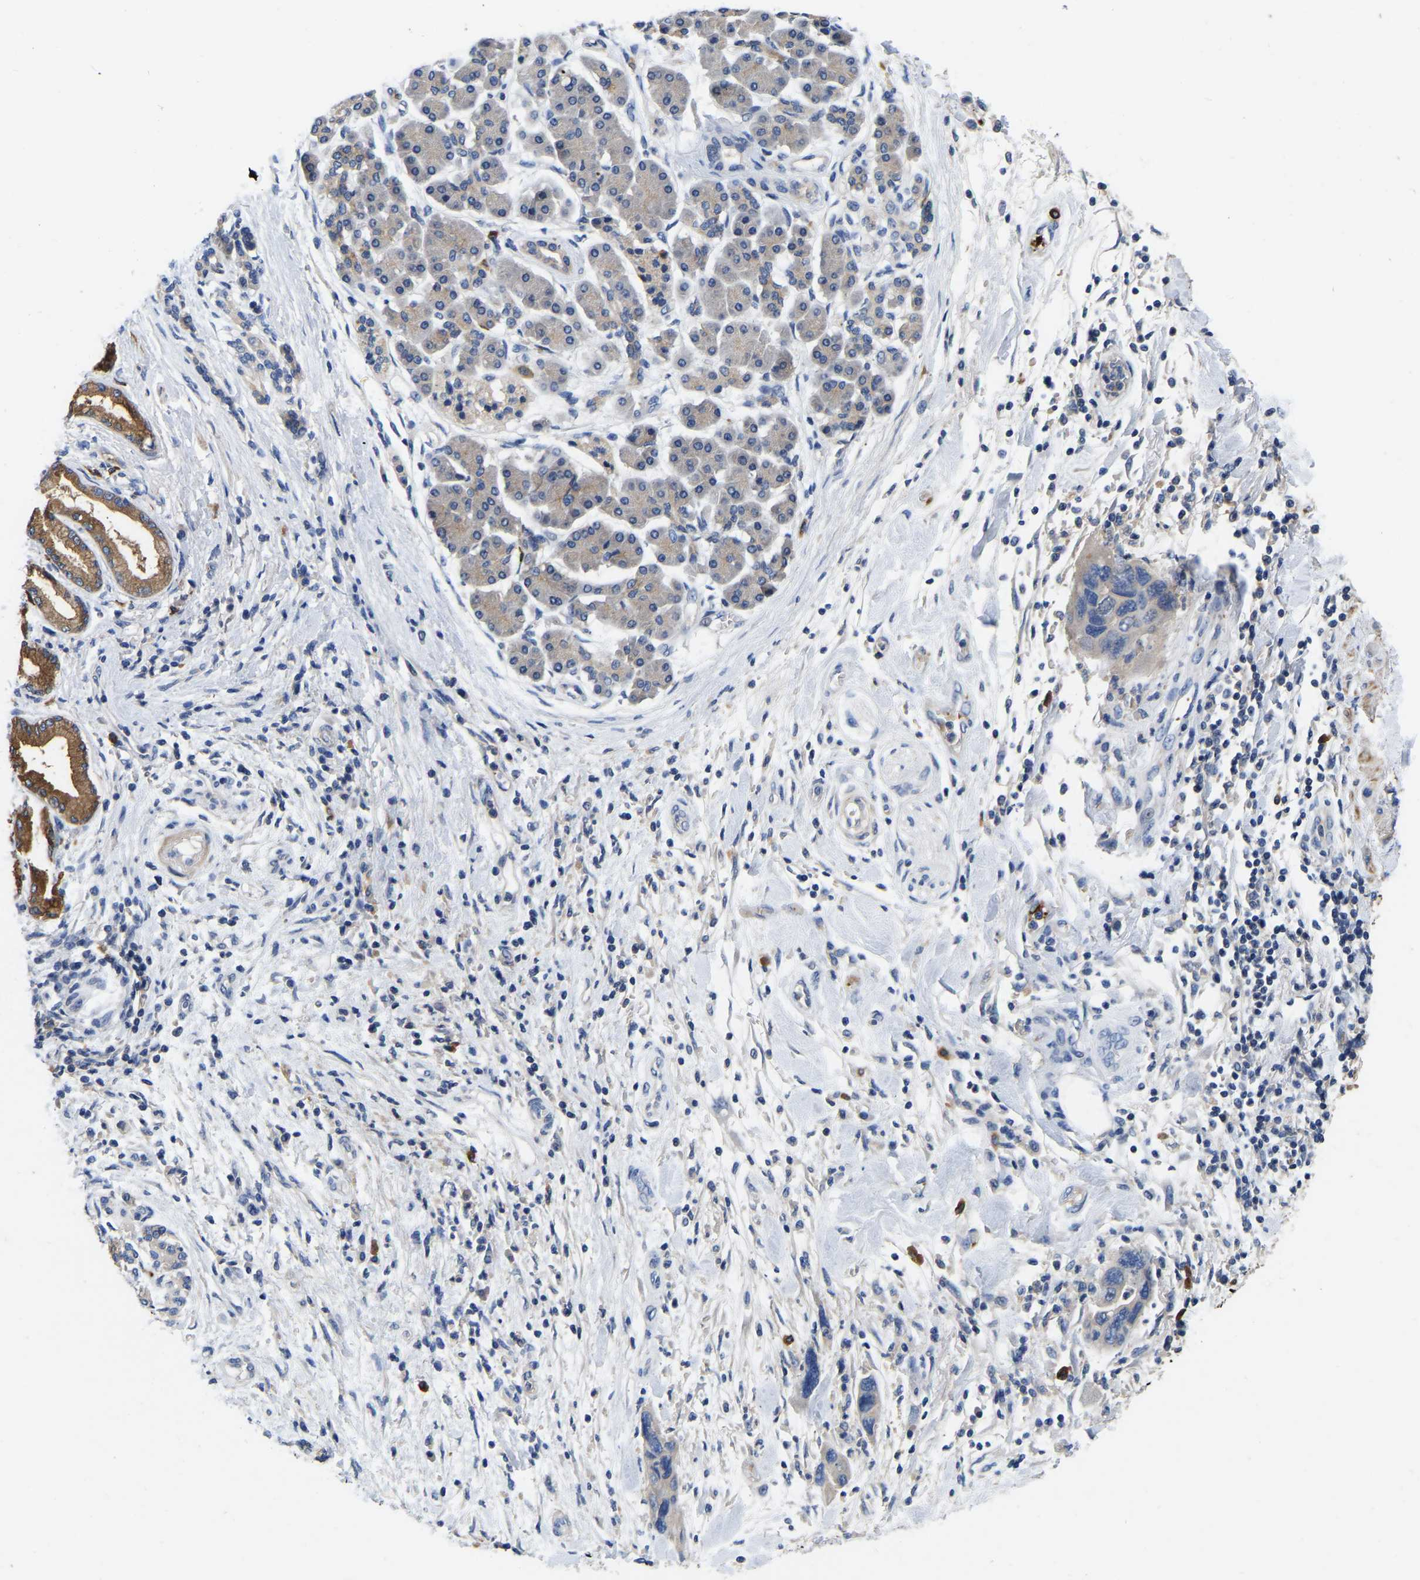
{"staining": {"intensity": "negative", "quantity": "none", "location": "none"}, "tissue": "pancreatic cancer", "cell_type": "Tumor cells", "image_type": "cancer", "snomed": [{"axis": "morphology", "description": "Normal tissue, NOS"}, {"axis": "morphology", "description": "Adenocarcinoma, NOS"}, {"axis": "topography", "description": "Pancreas"}], "caption": "Tumor cells show no significant protein staining in pancreatic cancer.", "gene": "RAB27B", "patient": {"sex": "female", "age": 71}}